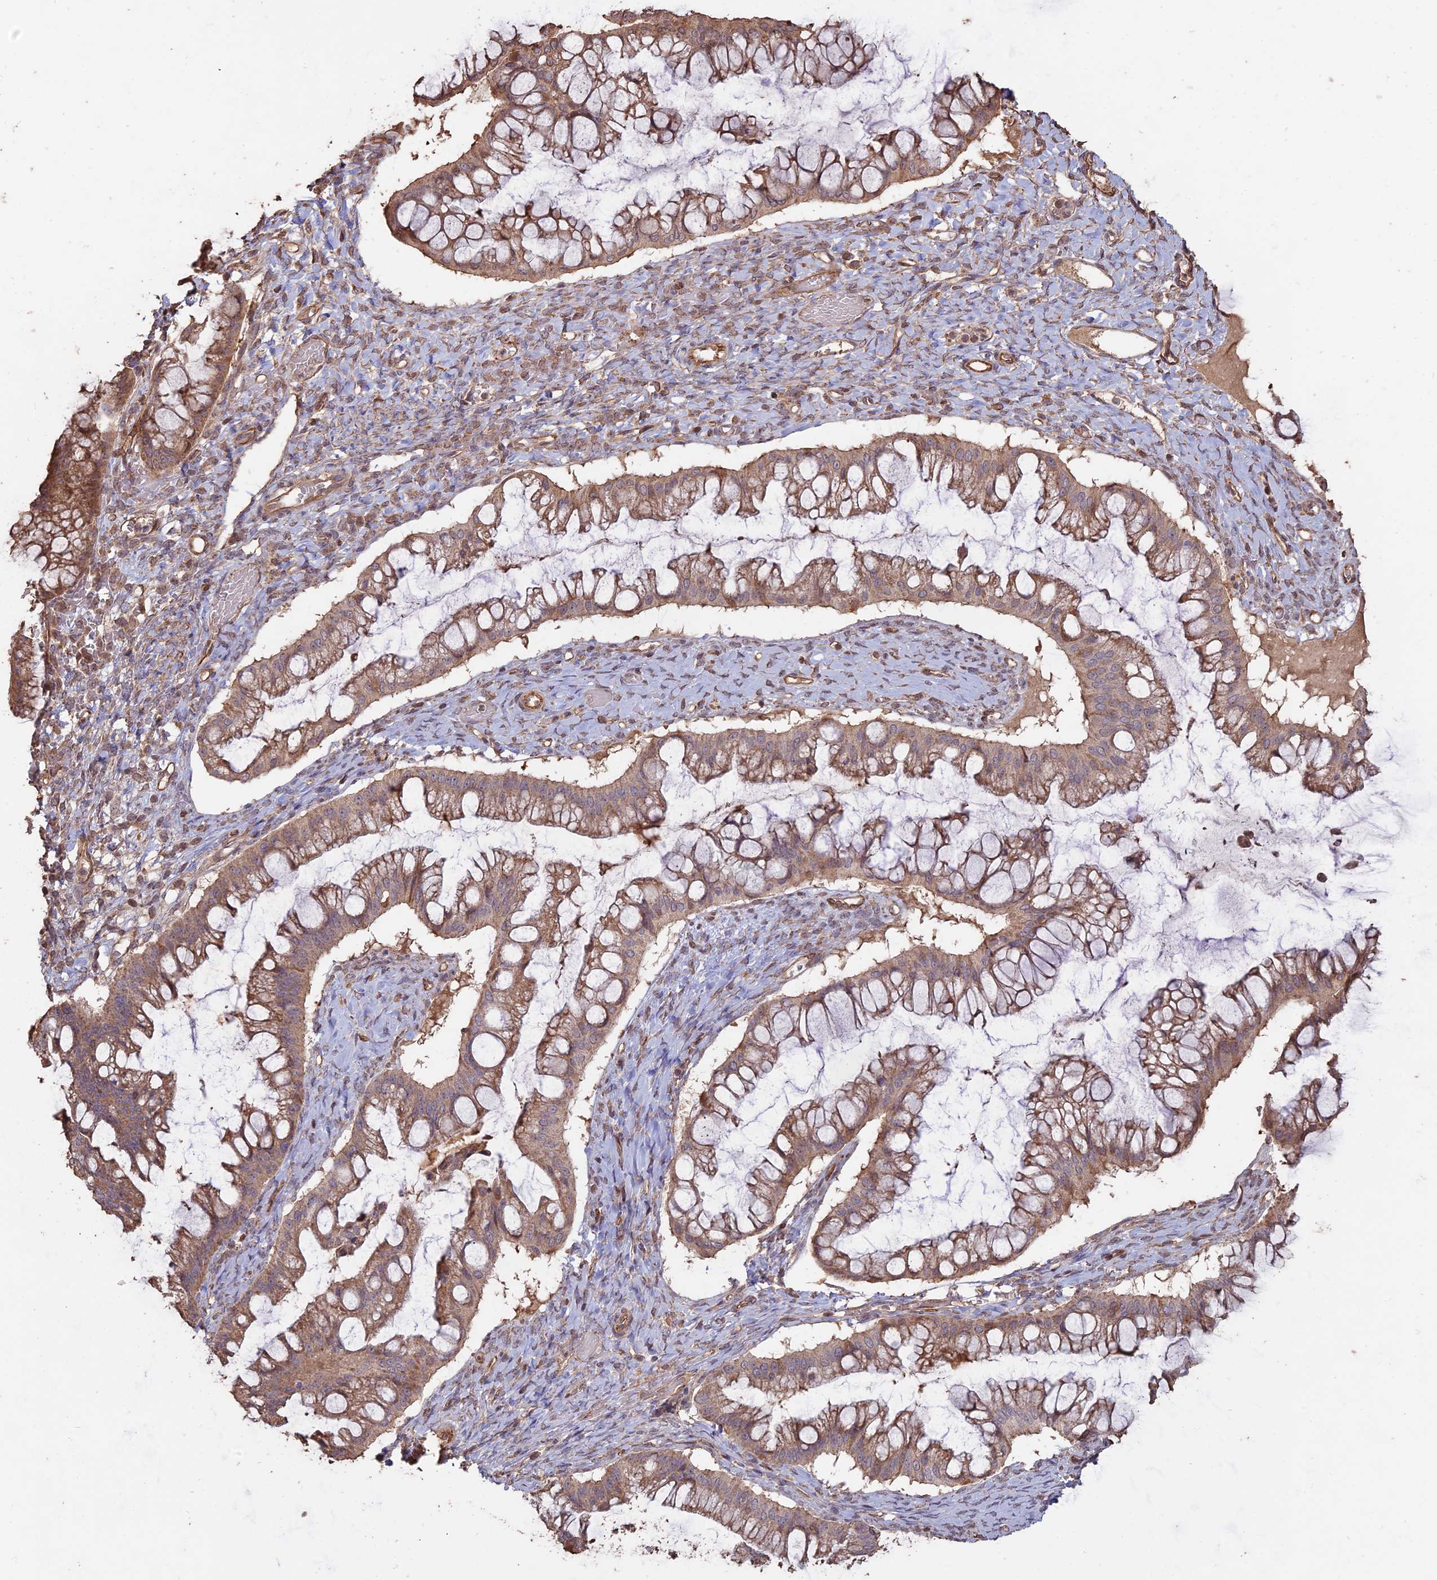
{"staining": {"intensity": "moderate", "quantity": ">75%", "location": "cytoplasmic/membranous"}, "tissue": "ovarian cancer", "cell_type": "Tumor cells", "image_type": "cancer", "snomed": [{"axis": "morphology", "description": "Cystadenocarcinoma, mucinous, NOS"}, {"axis": "topography", "description": "Ovary"}], "caption": "This micrograph exhibits immunohistochemistry (IHC) staining of ovarian mucinous cystadenocarcinoma, with medium moderate cytoplasmic/membranous expression in about >75% of tumor cells.", "gene": "LAYN", "patient": {"sex": "female", "age": 73}}